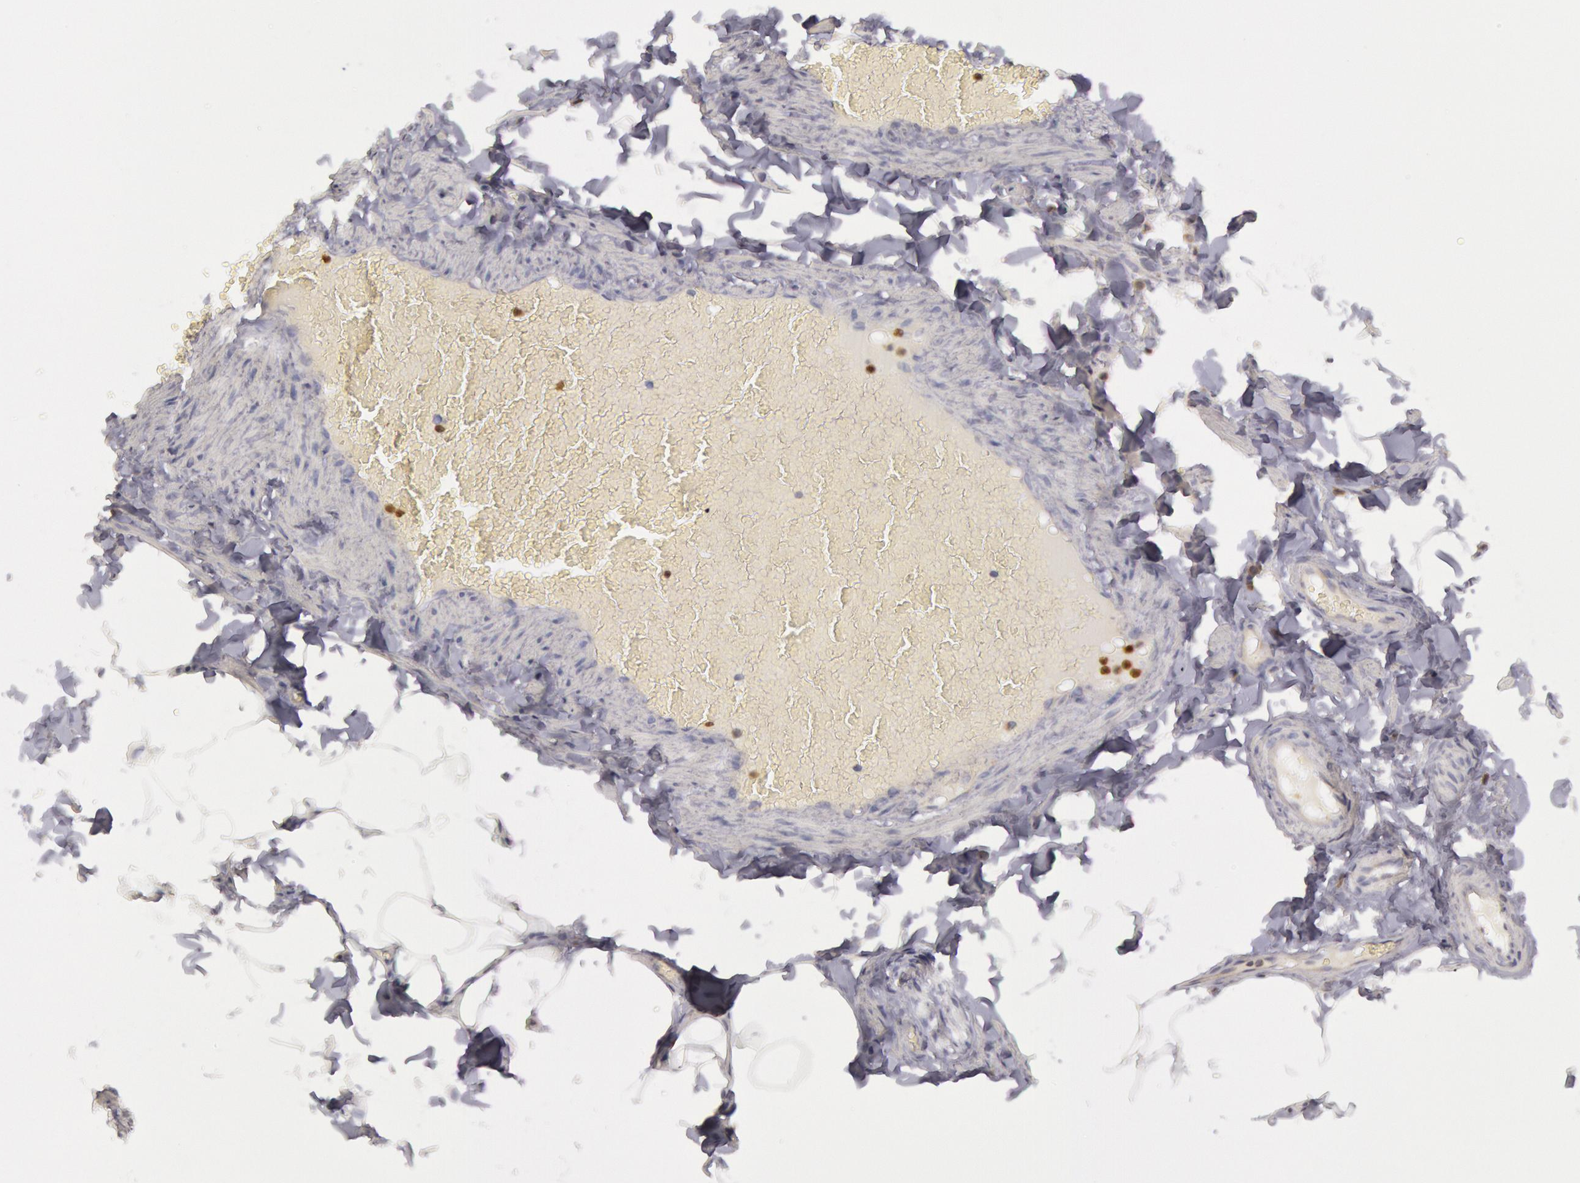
{"staining": {"intensity": "negative", "quantity": "none", "location": "none"}, "tissue": "adipose tissue", "cell_type": "Adipocytes", "image_type": "normal", "snomed": [{"axis": "morphology", "description": "Normal tissue, NOS"}, {"axis": "topography", "description": "Vascular tissue"}], "caption": "Immunohistochemistry (IHC) image of normal adipose tissue: adipose tissue stained with DAB (3,3'-diaminobenzidine) displays no significant protein expression in adipocytes.", "gene": "RAB27A", "patient": {"sex": "male", "age": 41}}